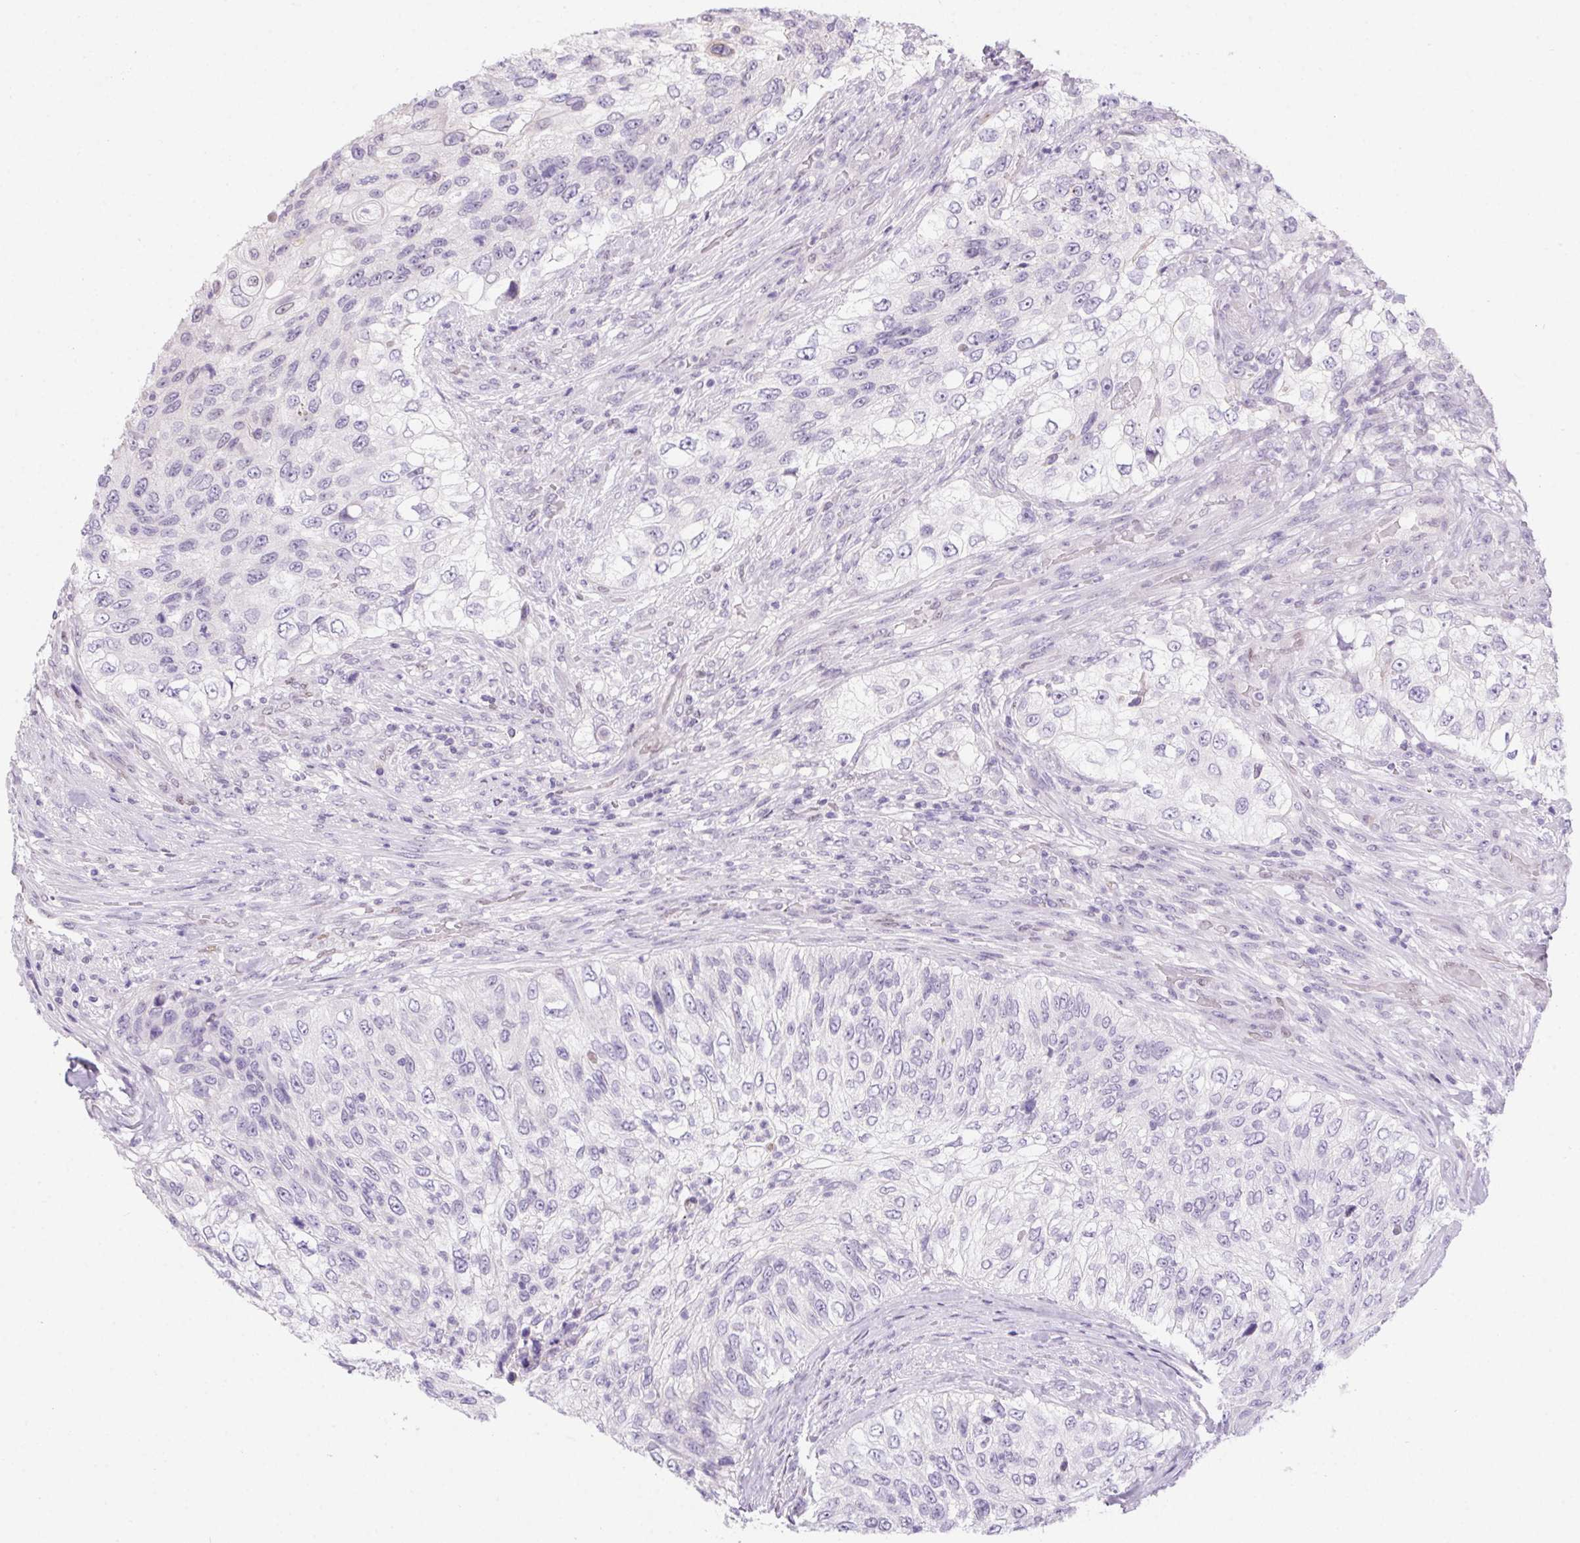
{"staining": {"intensity": "negative", "quantity": "none", "location": "none"}, "tissue": "urothelial cancer", "cell_type": "Tumor cells", "image_type": "cancer", "snomed": [{"axis": "morphology", "description": "Urothelial carcinoma, High grade"}, {"axis": "topography", "description": "Urinary bladder"}], "caption": "Tumor cells are negative for brown protein staining in high-grade urothelial carcinoma.", "gene": "SP9", "patient": {"sex": "female", "age": 60}}